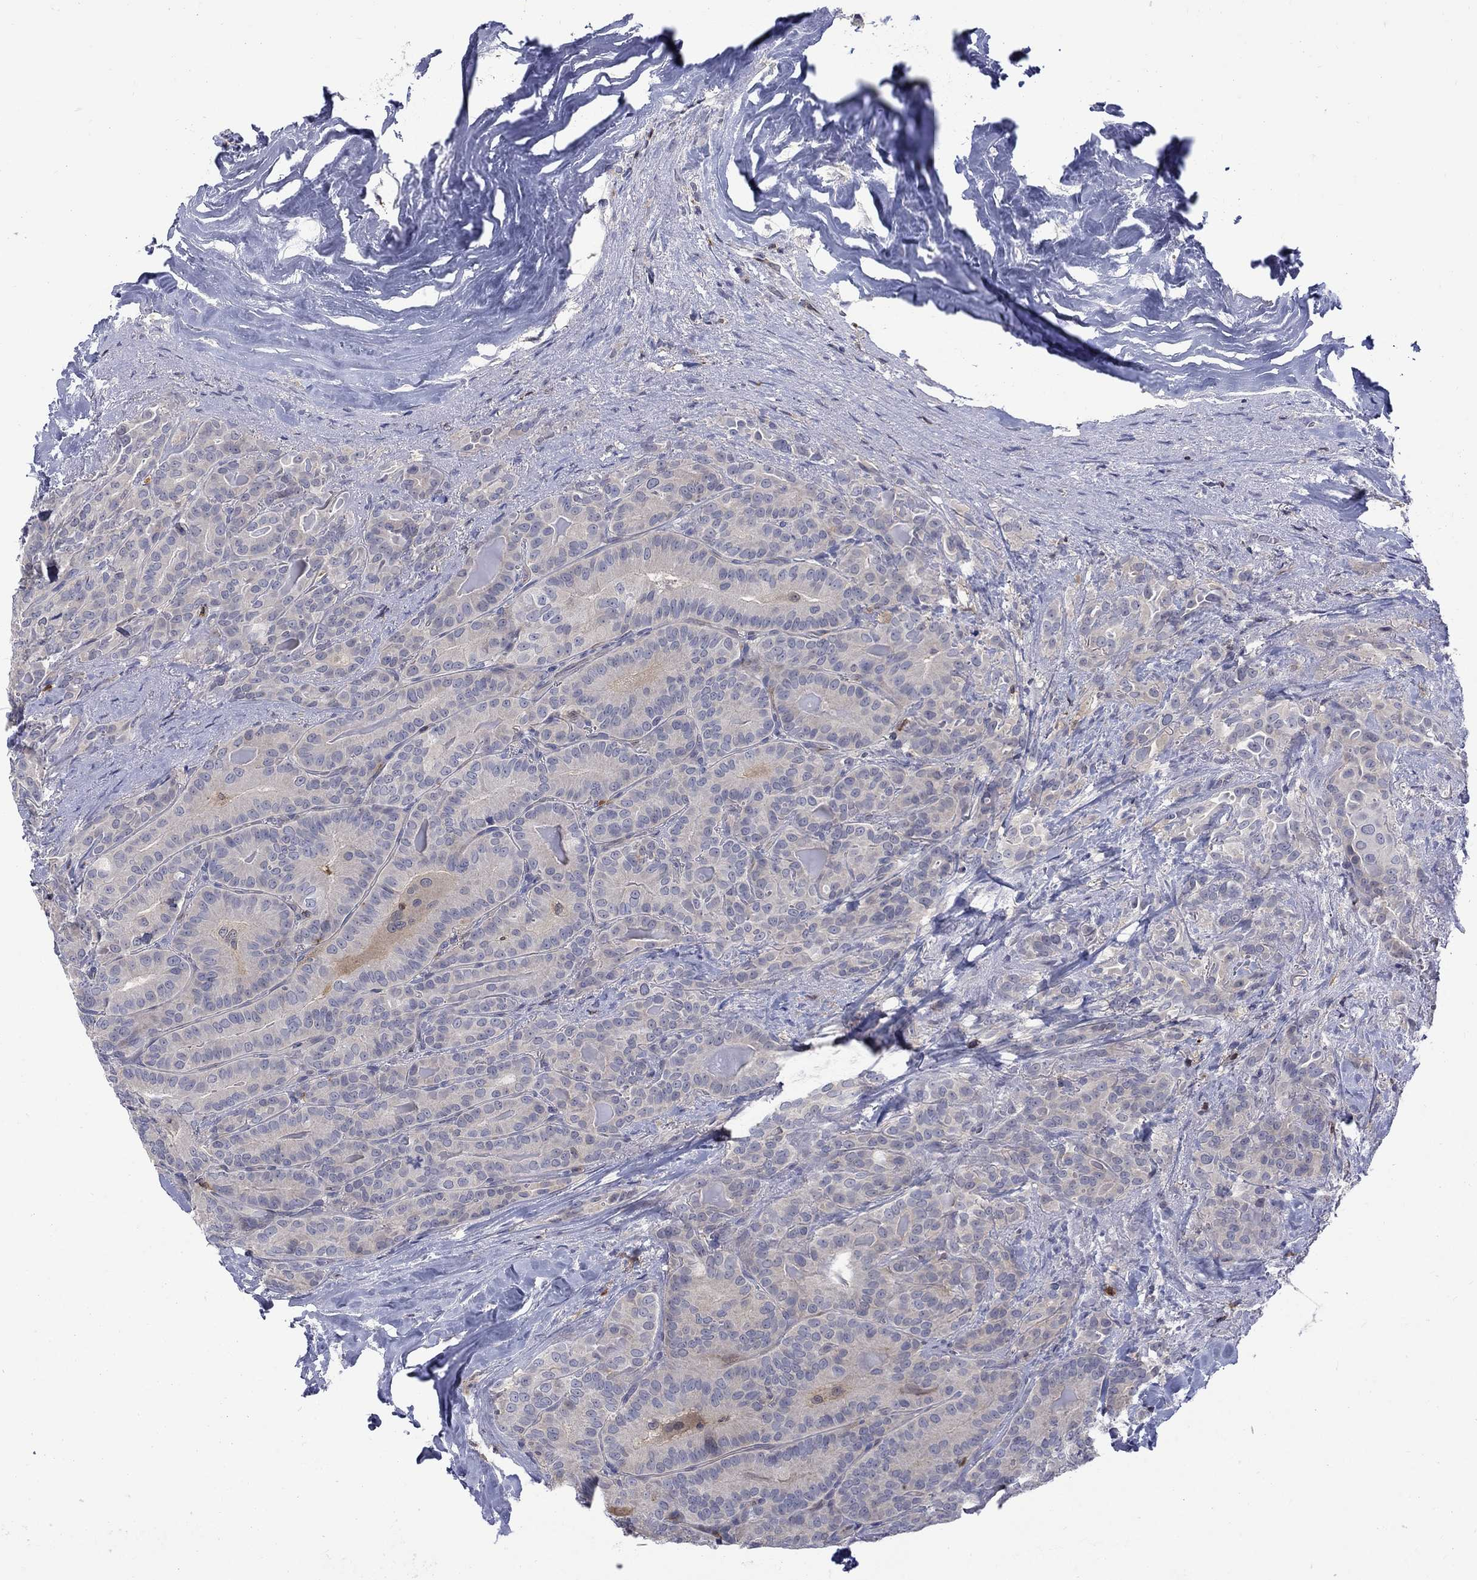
{"staining": {"intensity": "negative", "quantity": "none", "location": "none"}, "tissue": "thyroid cancer", "cell_type": "Tumor cells", "image_type": "cancer", "snomed": [{"axis": "morphology", "description": "Papillary adenocarcinoma, NOS"}, {"axis": "topography", "description": "Thyroid gland"}], "caption": "This is an immunohistochemistry micrograph of human papillary adenocarcinoma (thyroid). There is no positivity in tumor cells.", "gene": "HKDC1", "patient": {"sex": "male", "age": 61}}